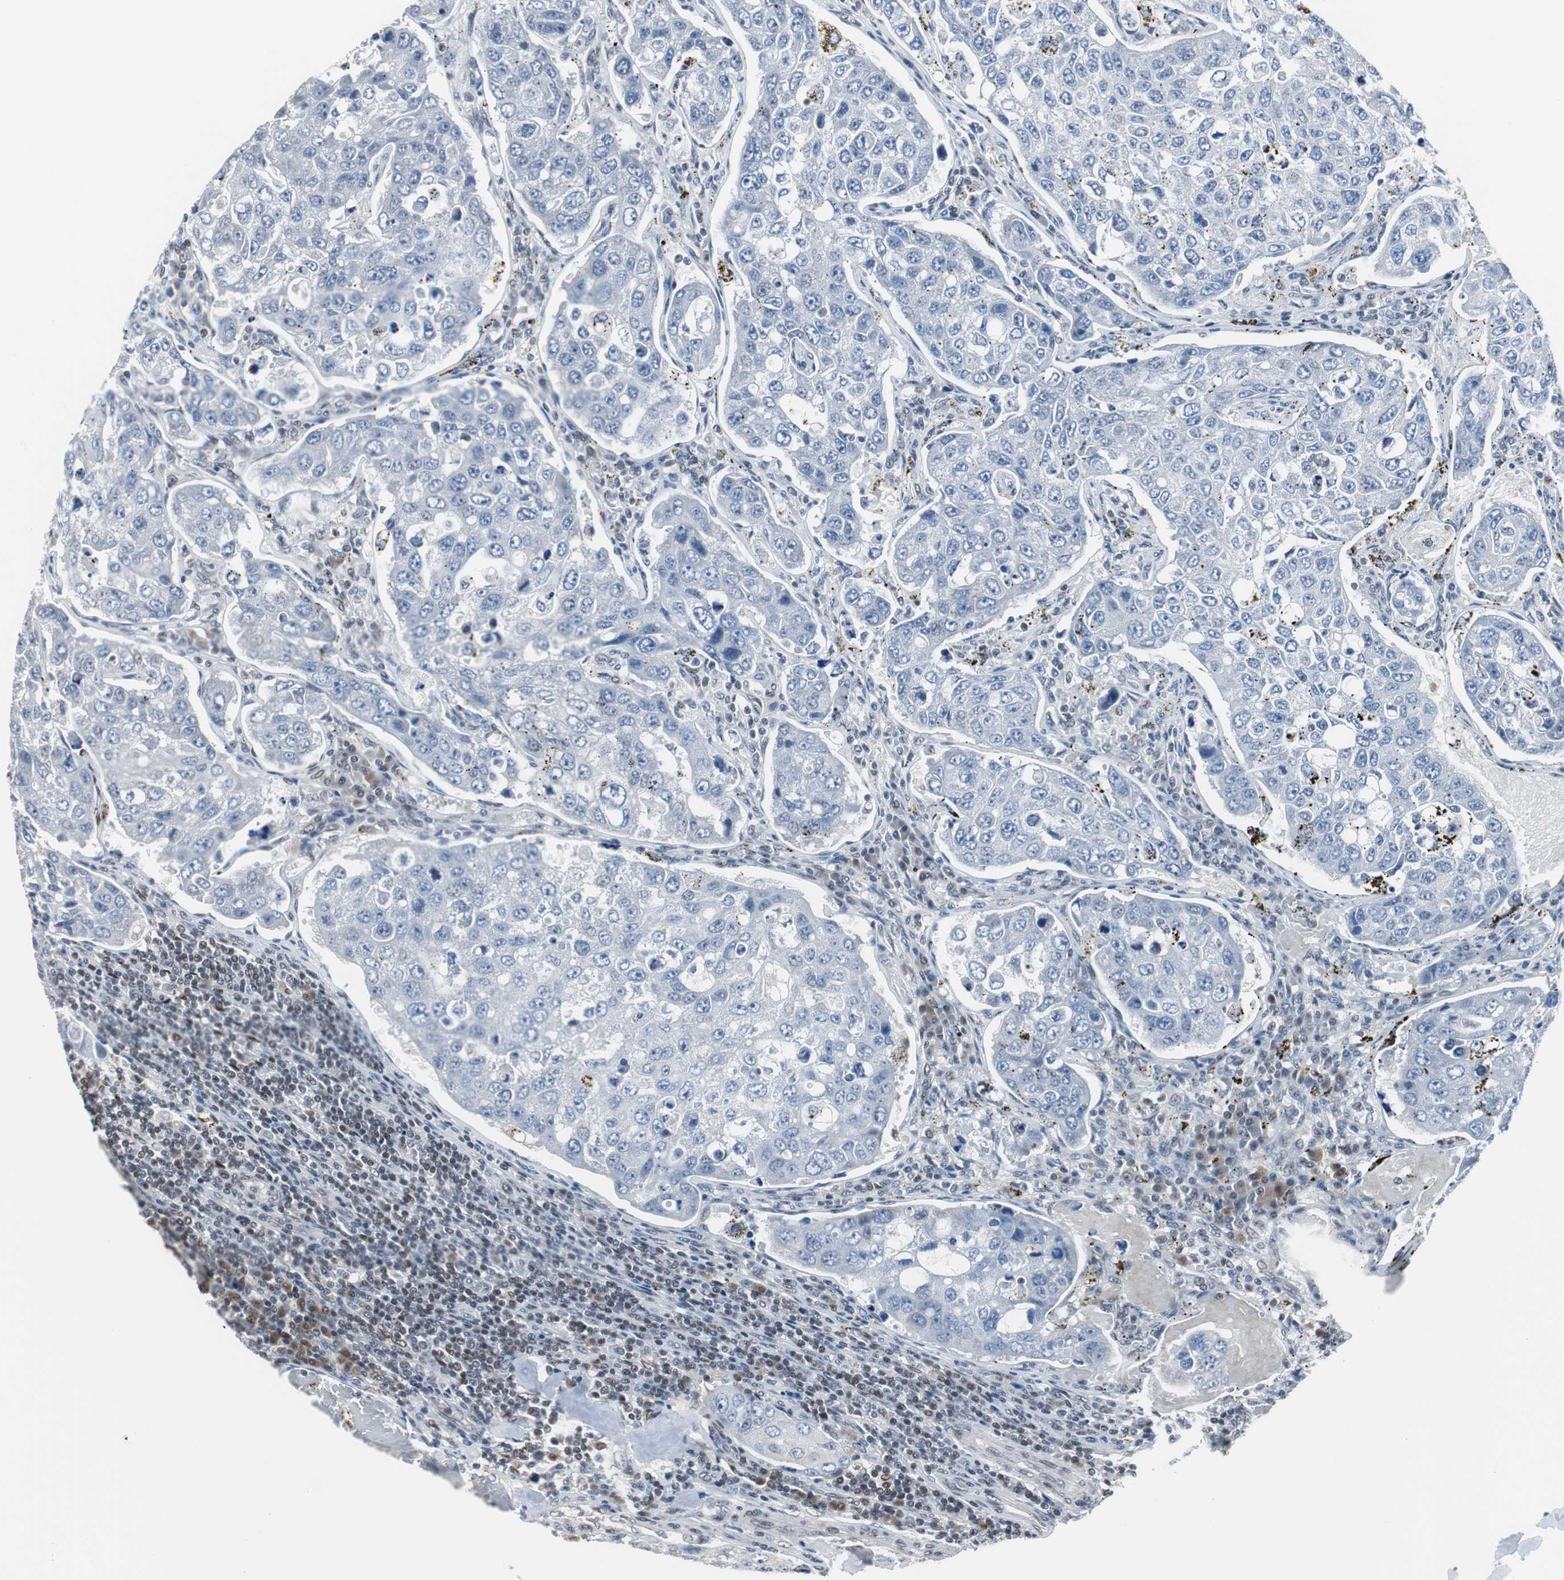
{"staining": {"intensity": "negative", "quantity": "none", "location": "none"}, "tissue": "urothelial cancer", "cell_type": "Tumor cells", "image_type": "cancer", "snomed": [{"axis": "morphology", "description": "Urothelial carcinoma, High grade"}, {"axis": "topography", "description": "Lymph node"}, {"axis": "topography", "description": "Urinary bladder"}], "caption": "This is an immunohistochemistry (IHC) photomicrograph of high-grade urothelial carcinoma. There is no positivity in tumor cells.", "gene": "ZHX2", "patient": {"sex": "male", "age": 51}}